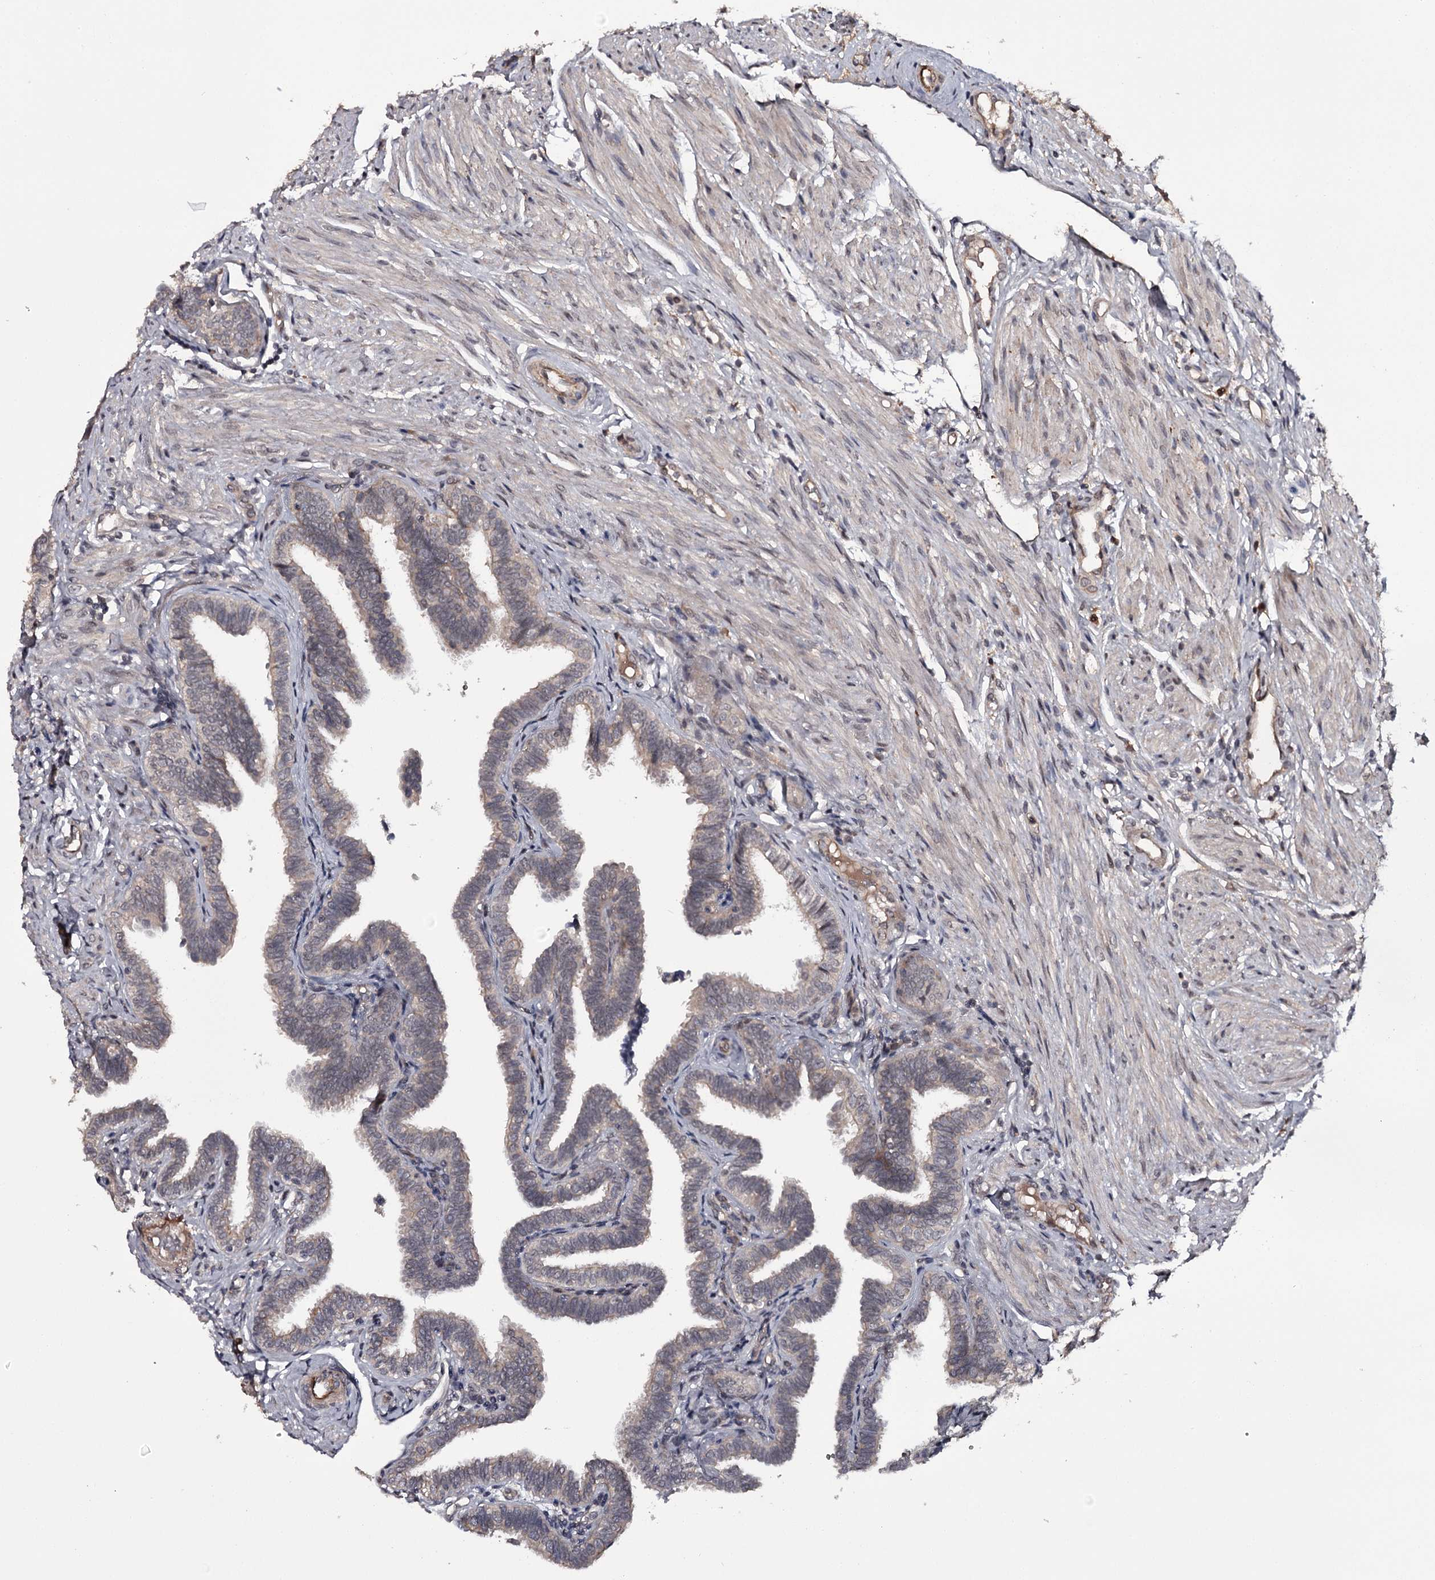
{"staining": {"intensity": "moderate", "quantity": "<25%", "location": "cytoplasmic/membranous"}, "tissue": "fallopian tube", "cell_type": "Glandular cells", "image_type": "normal", "snomed": [{"axis": "morphology", "description": "Normal tissue, NOS"}, {"axis": "topography", "description": "Fallopian tube"}], "caption": "Moderate cytoplasmic/membranous staining for a protein is appreciated in about <25% of glandular cells of benign fallopian tube using immunohistochemistry (IHC).", "gene": "CWF19L2", "patient": {"sex": "female", "age": 39}}